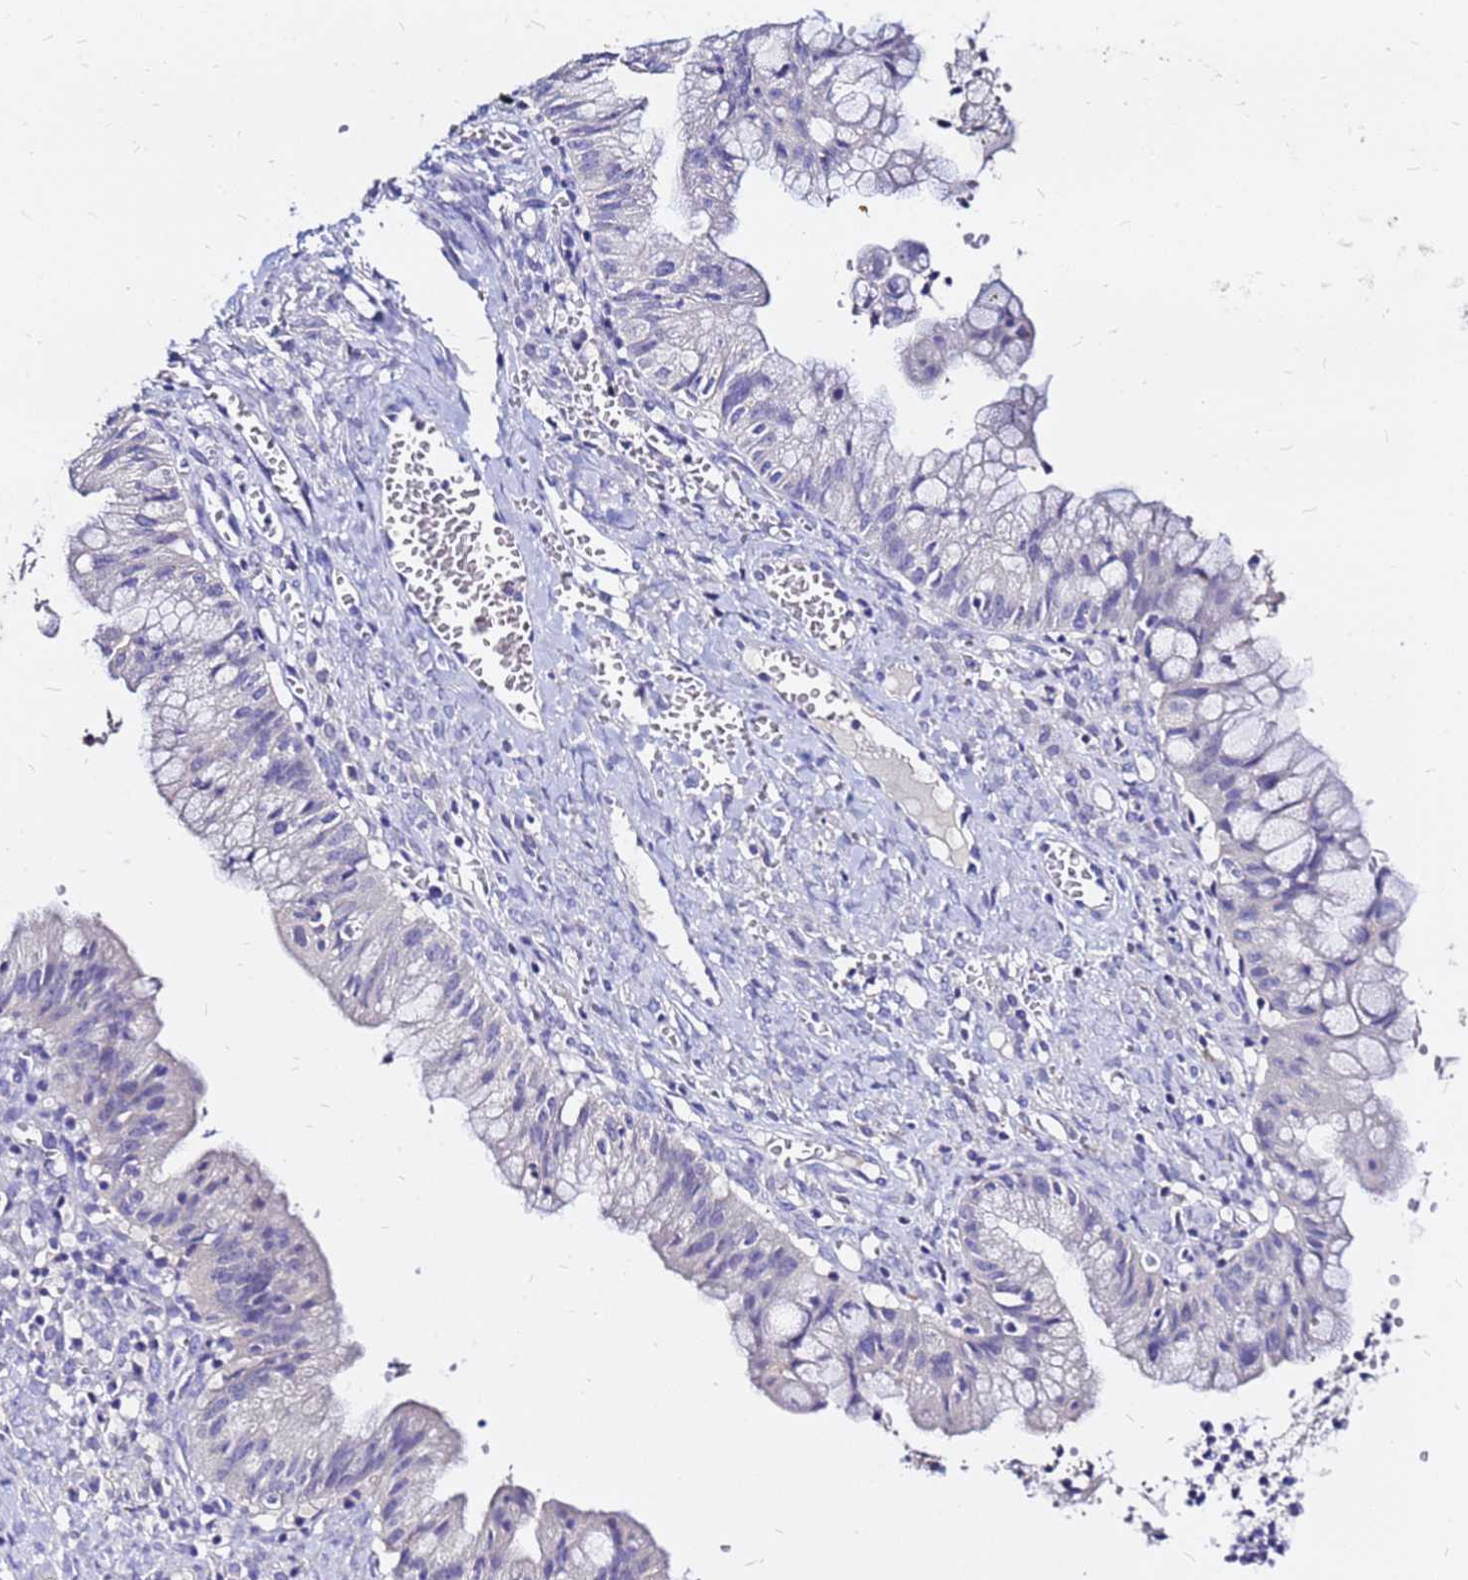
{"staining": {"intensity": "negative", "quantity": "none", "location": "none"}, "tissue": "ovarian cancer", "cell_type": "Tumor cells", "image_type": "cancer", "snomed": [{"axis": "morphology", "description": "Cystadenocarcinoma, mucinous, NOS"}, {"axis": "topography", "description": "Ovary"}], "caption": "The micrograph demonstrates no staining of tumor cells in ovarian cancer.", "gene": "FAM183A", "patient": {"sex": "female", "age": 70}}